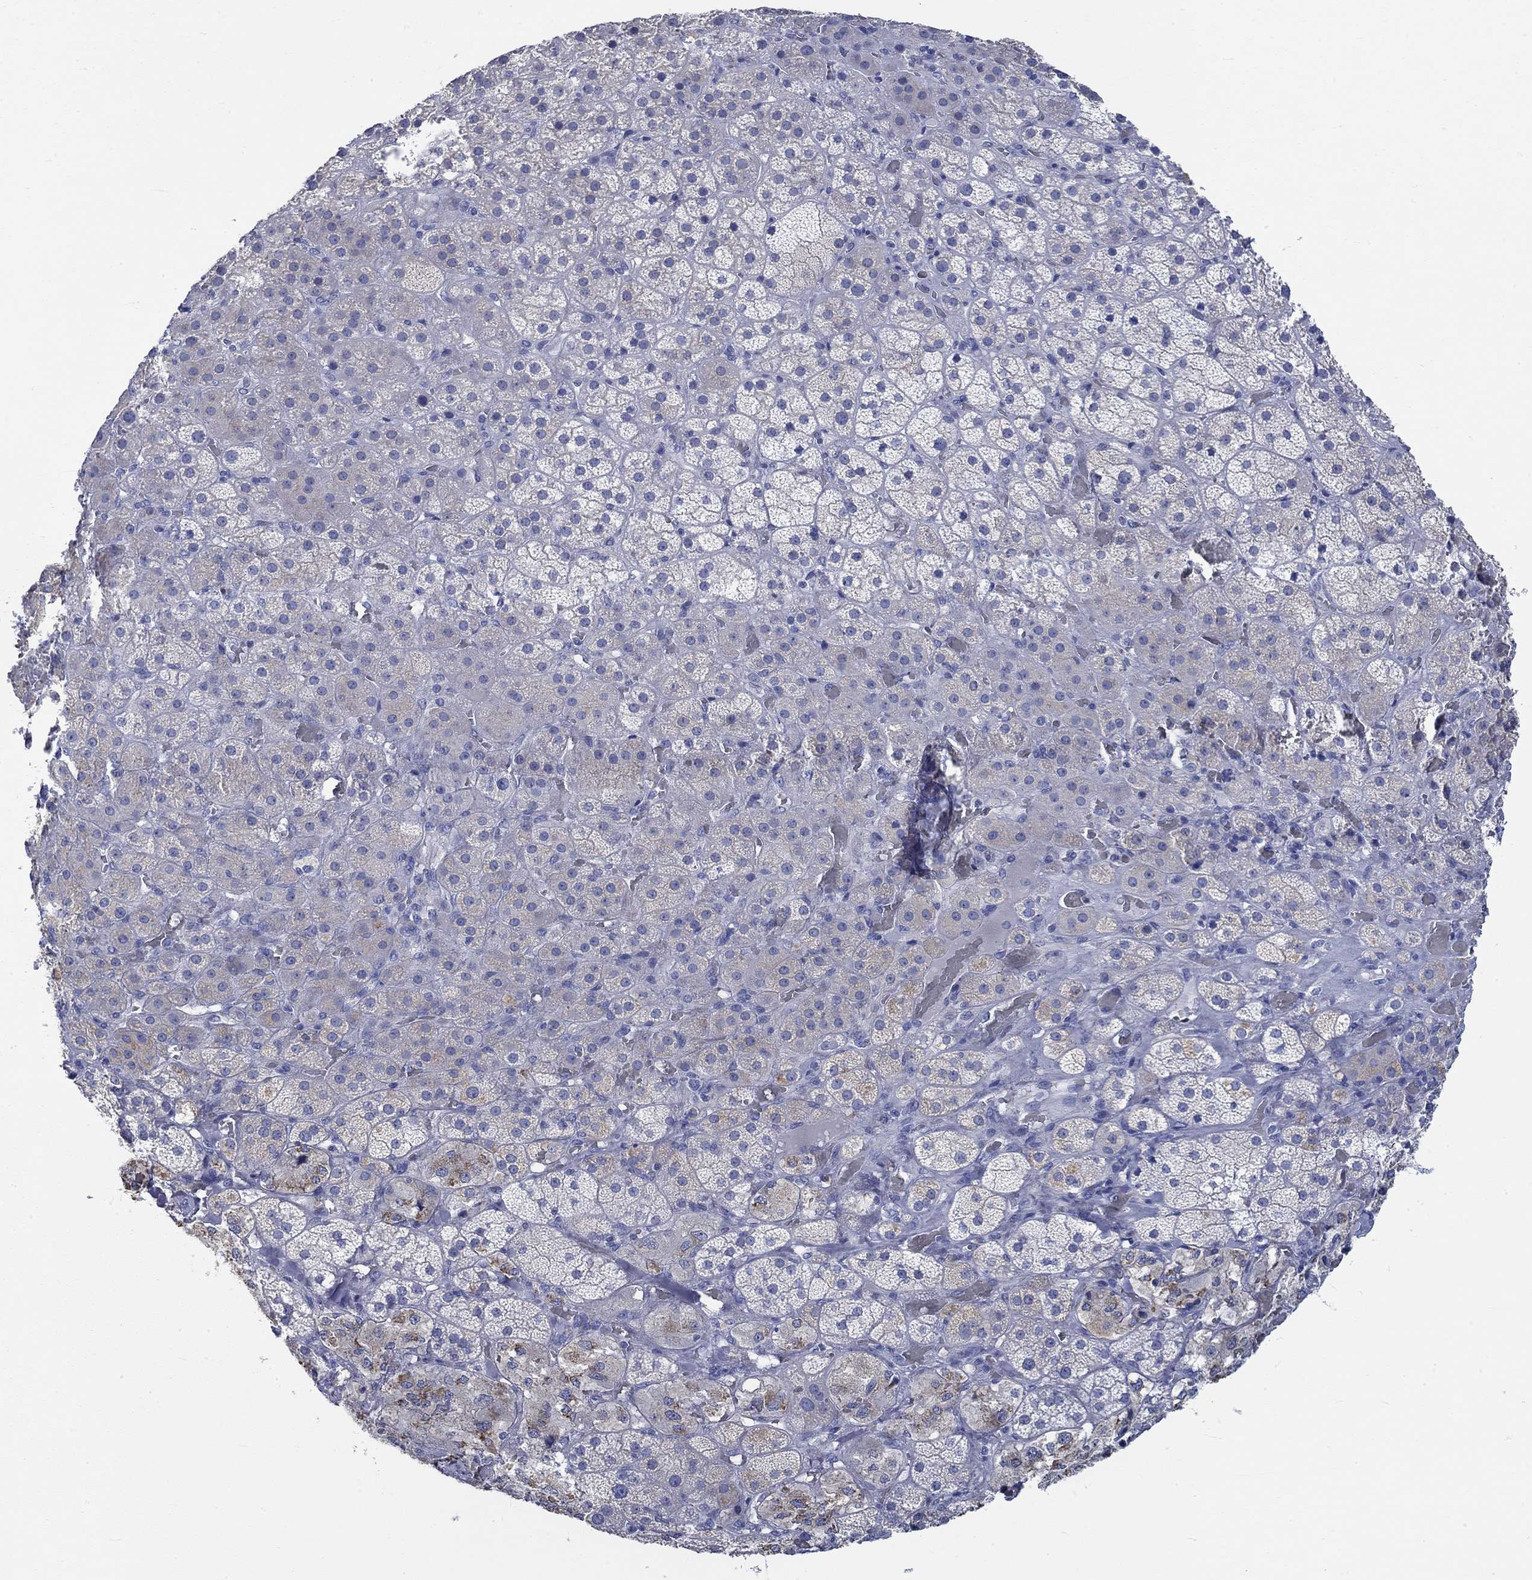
{"staining": {"intensity": "negative", "quantity": "none", "location": "none"}, "tissue": "adrenal gland", "cell_type": "Glandular cells", "image_type": "normal", "snomed": [{"axis": "morphology", "description": "Normal tissue, NOS"}, {"axis": "topography", "description": "Adrenal gland"}], "caption": "A micrograph of adrenal gland stained for a protein shows no brown staining in glandular cells. (Brightfield microscopy of DAB (3,3'-diaminobenzidine) IHC at high magnification).", "gene": "KCNA1", "patient": {"sex": "male", "age": 57}}